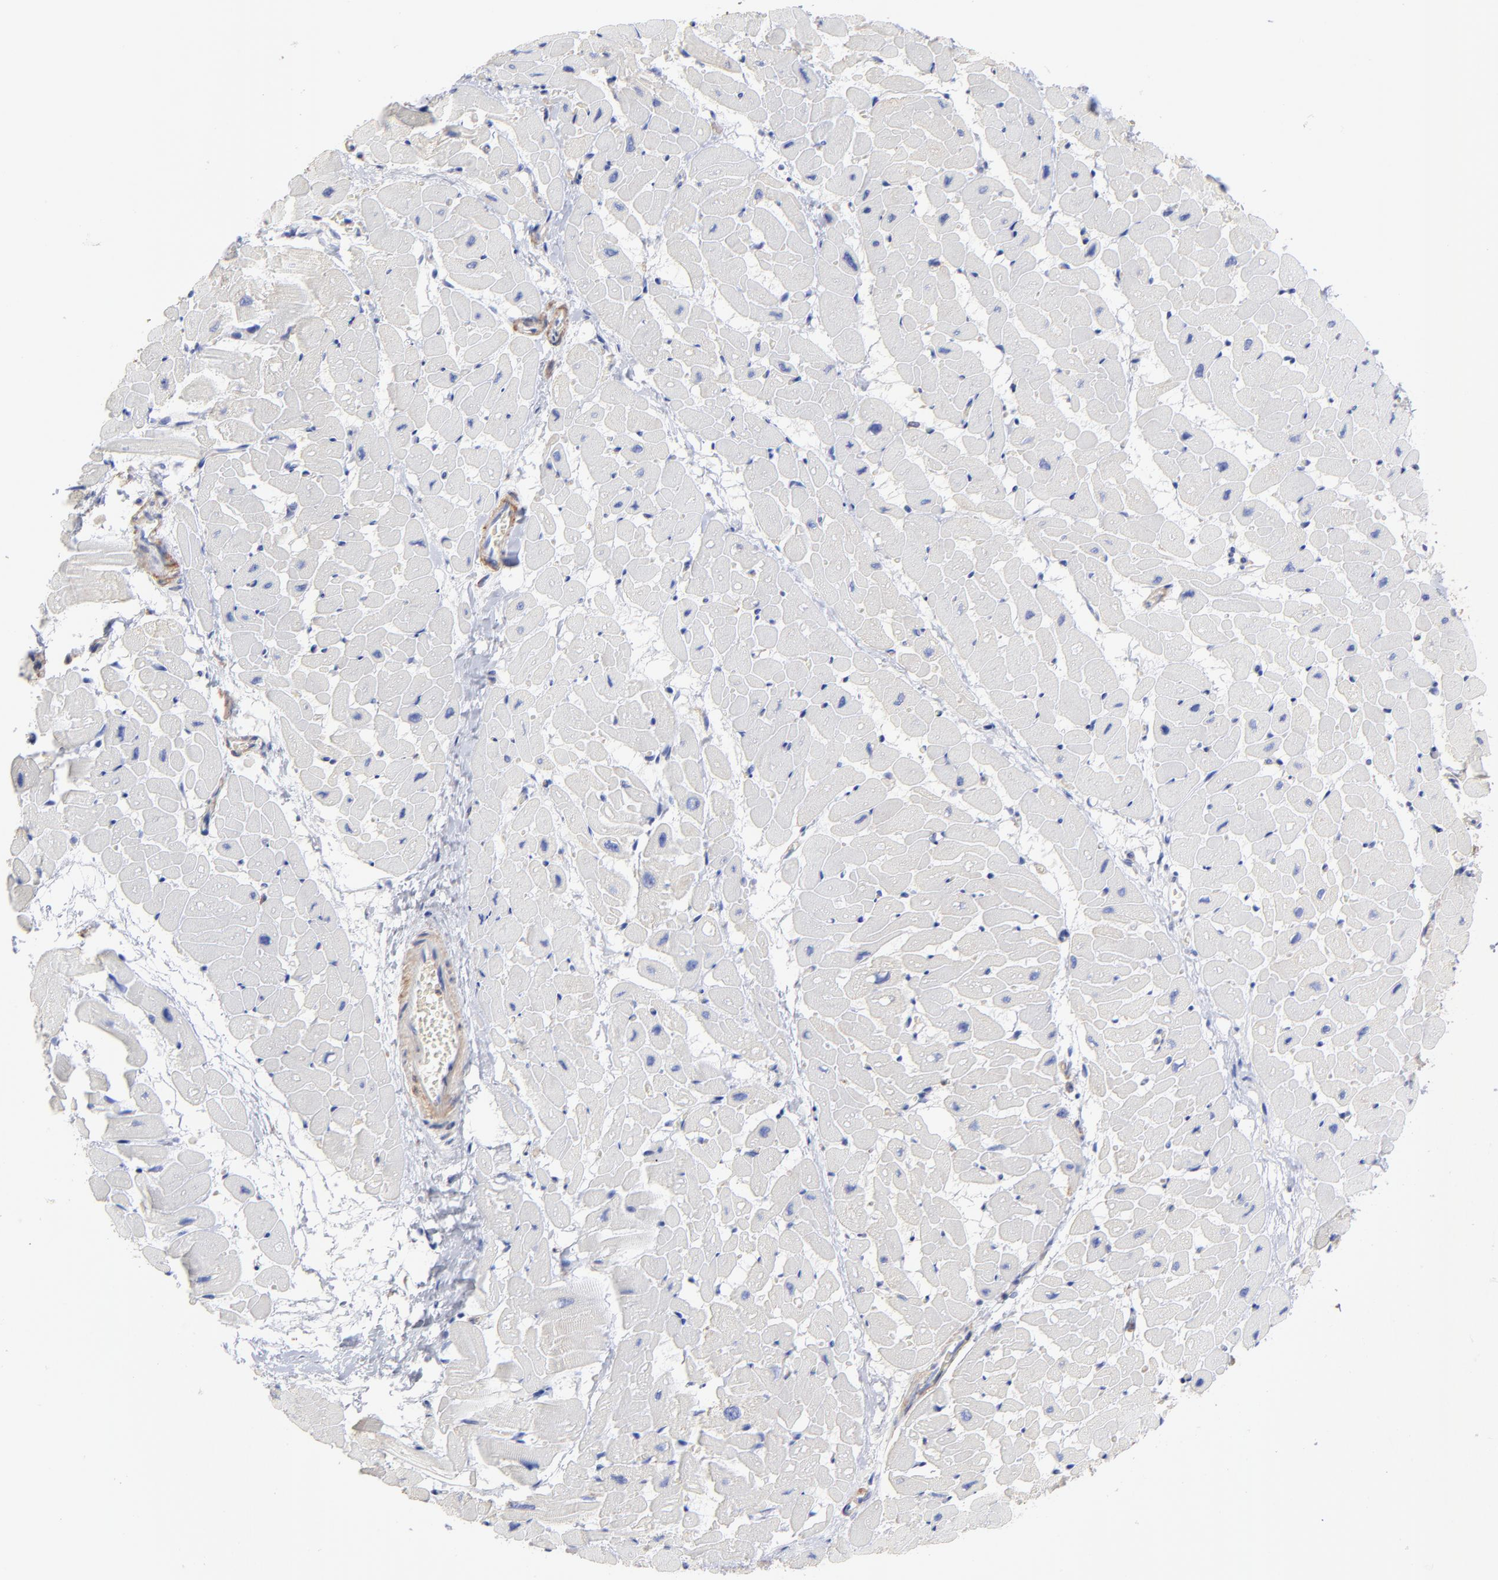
{"staining": {"intensity": "negative", "quantity": "none", "location": "none"}, "tissue": "heart muscle", "cell_type": "Cardiomyocytes", "image_type": "normal", "snomed": [{"axis": "morphology", "description": "Normal tissue, NOS"}, {"axis": "topography", "description": "Heart"}], "caption": "This is an immunohistochemistry (IHC) micrograph of unremarkable human heart muscle. There is no positivity in cardiomyocytes.", "gene": "ASL", "patient": {"sex": "male", "age": 45}}